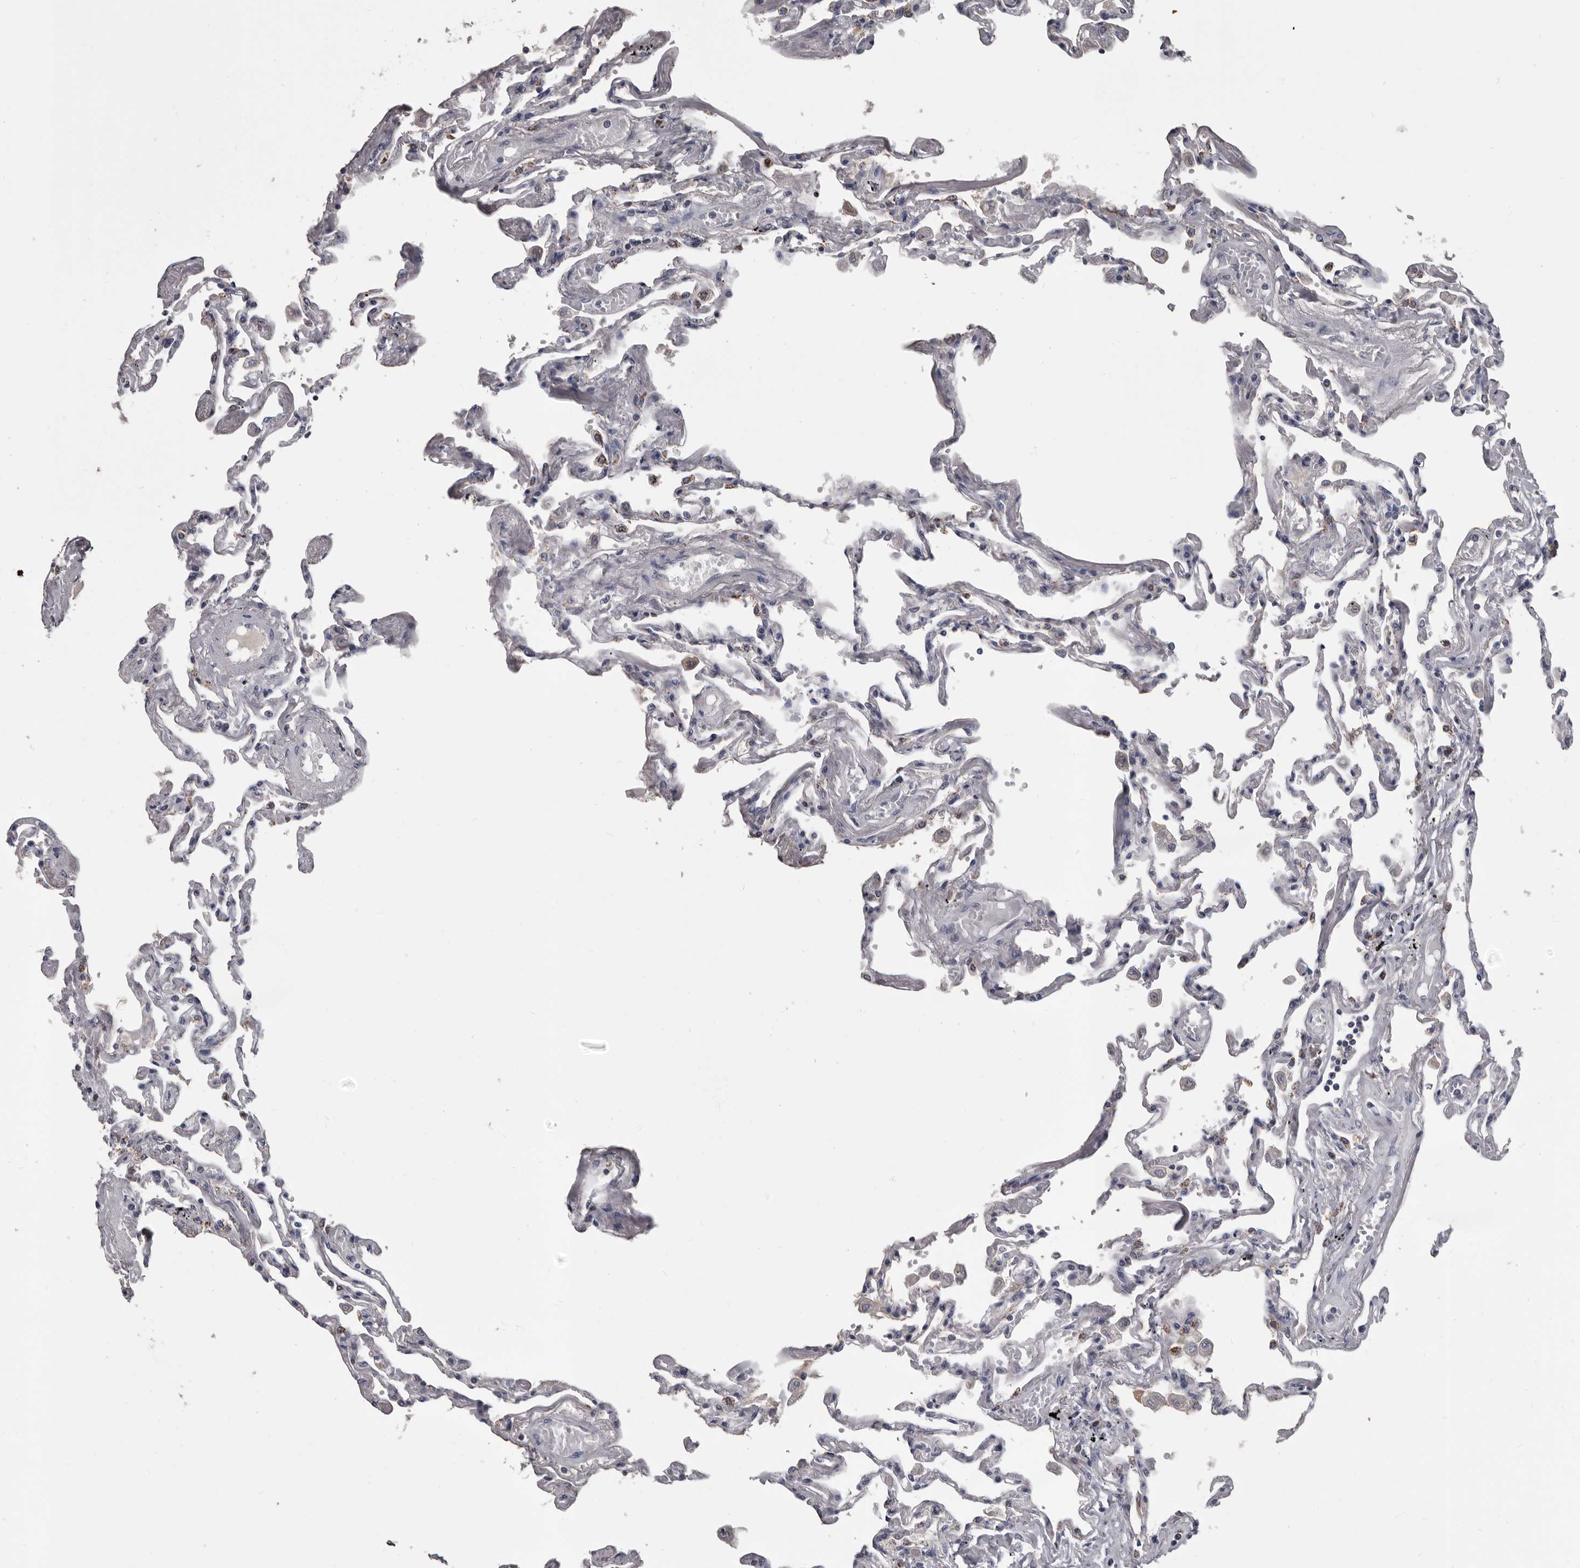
{"staining": {"intensity": "weak", "quantity": "<25%", "location": "cytoplasmic/membranous"}, "tissue": "lung", "cell_type": "Alveolar cells", "image_type": "normal", "snomed": [{"axis": "morphology", "description": "Normal tissue, NOS"}, {"axis": "topography", "description": "Lung"}], "caption": "Lung was stained to show a protein in brown. There is no significant expression in alveolar cells. (DAB (3,3'-diaminobenzidine) immunohistochemistry (IHC), high magnification).", "gene": "ALDH5A1", "patient": {"sex": "female", "age": 67}}